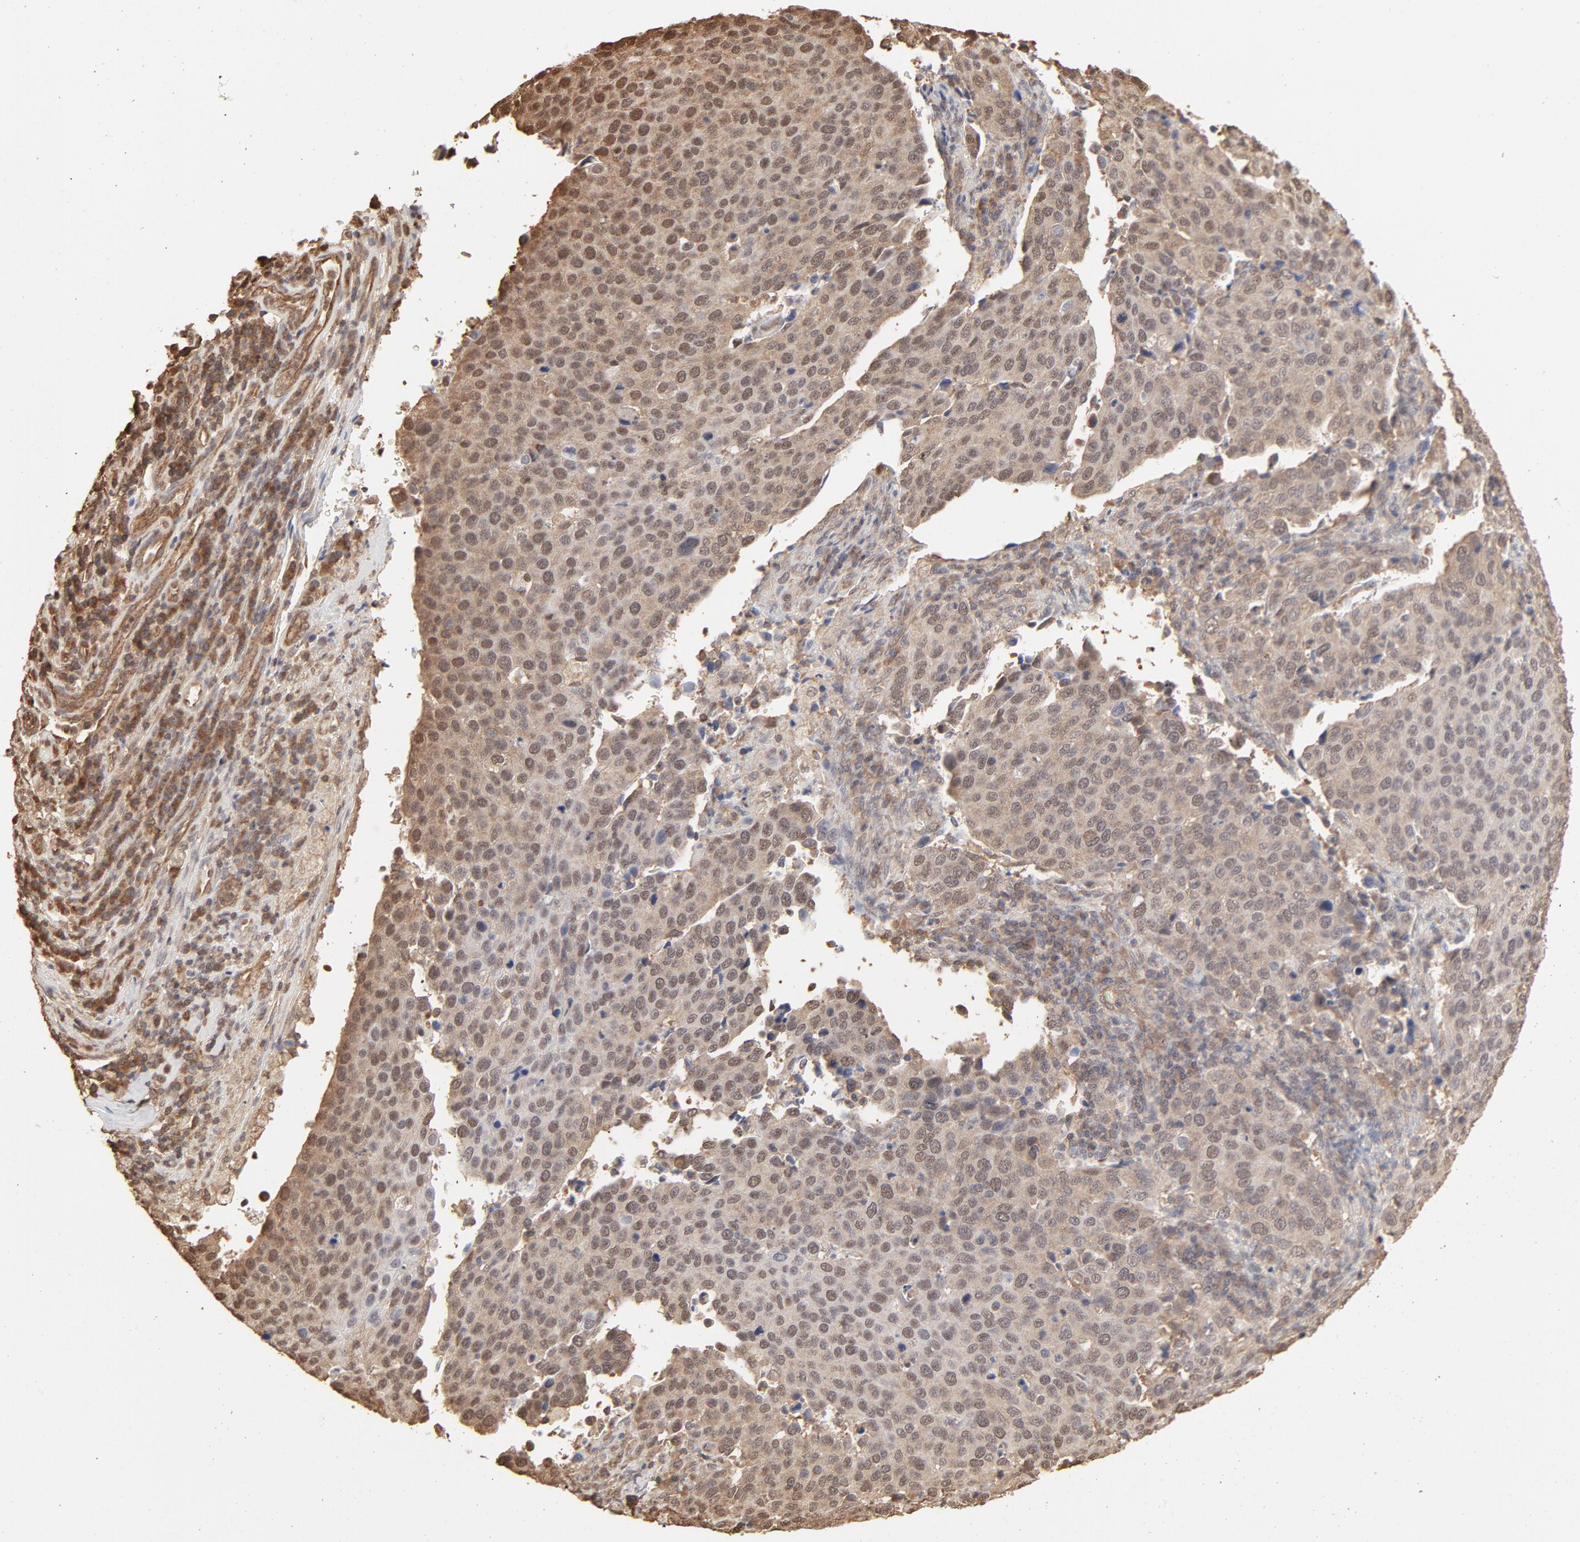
{"staining": {"intensity": "moderate", "quantity": ">75%", "location": "cytoplasmic/membranous,nuclear"}, "tissue": "cervical cancer", "cell_type": "Tumor cells", "image_type": "cancer", "snomed": [{"axis": "morphology", "description": "Squamous cell carcinoma, NOS"}, {"axis": "topography", "description": "Cervix"}], "caption": "The histopathology image displays a brown stain indicating the presence of a protein in the cytoplasmic/membranous and nuclear of tumor cells in squamous cell carcinoma (cervical). The staining is performed using DAB brown chromogen to label protein expression. The nuclei are counter-stained blue using hematoxylin.", "gene": "PPP2CA", "patient": {"sex": "female", "age": 54}}